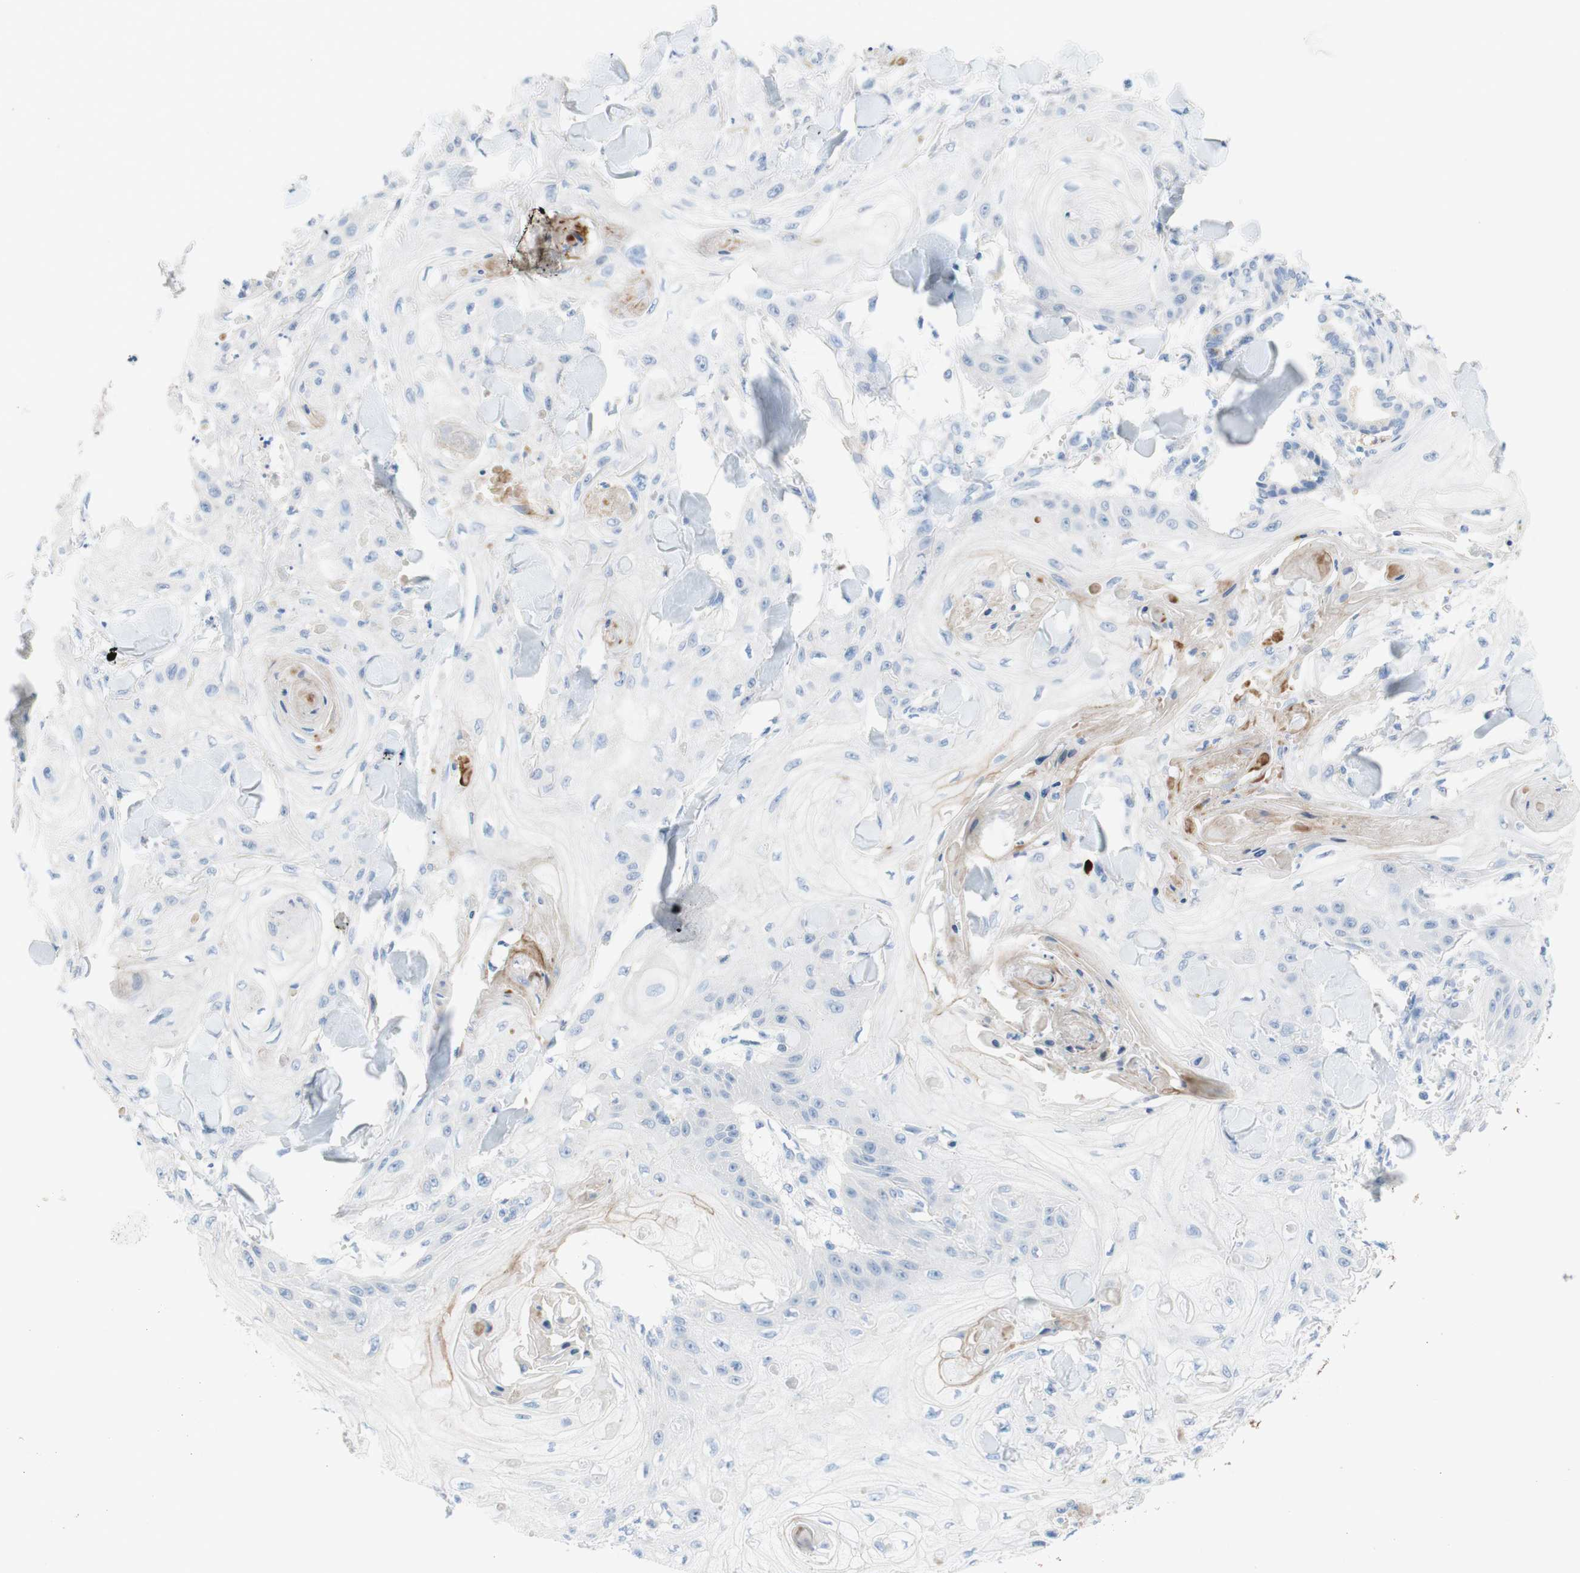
{"staining": {"intensity": "weak", "quantity": "<25%", "location": "cytoplasmic/membranous"}, "tissue": "skin cancer", "cell_type": "Tumor cells", "image_type": "cancer", "snomed": [{"axis": "morphology", "description": "Squamous cell carcinoma, NOS"}, {"axis": "topography", "description": "Skin"}], "caption": "This is an immunohistochemistry image of human skin squamous cell carcinoma. There is no positivity in tumor cells.", "gene": "POLR2J3", "patient": {"sex": "male", "age": 74}}